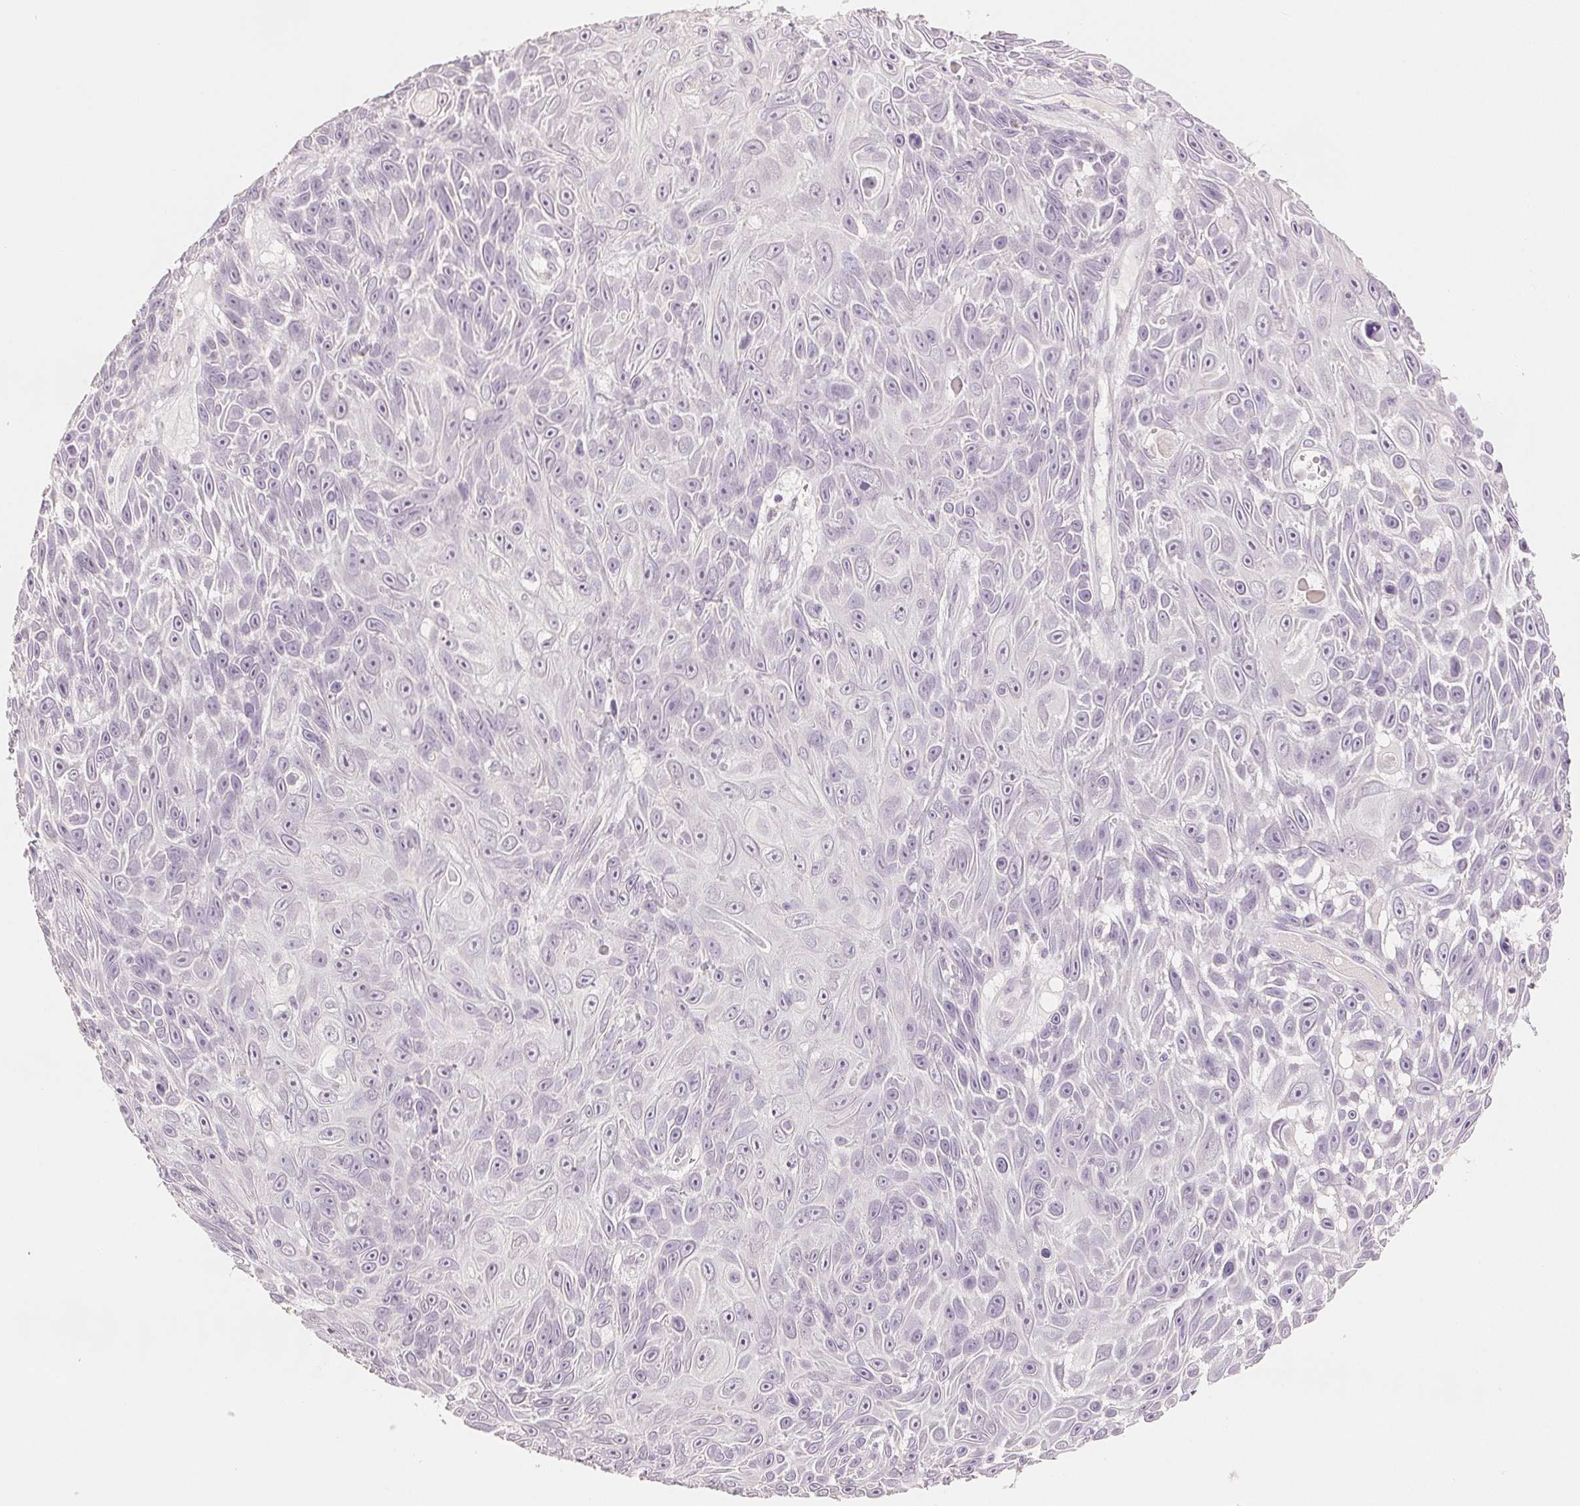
{"staining": {"intensity": "negative", "quantity": "none", "location": "none"}, "tissue": "skin cancer", "cell_type": "Tumor cells", "image_type": "cancer", "snomed": [{"axis": "morphology", "description": "Squamous cell carcinoma, NOS"}, {"axis": "topography", "description": "Skin"}], "caption": "Immunohistochemical staining of skin cancer displays no significant staining in tumor cells.", "gene": "SCGN", "patient": {"sex": "male", "age": 82}}